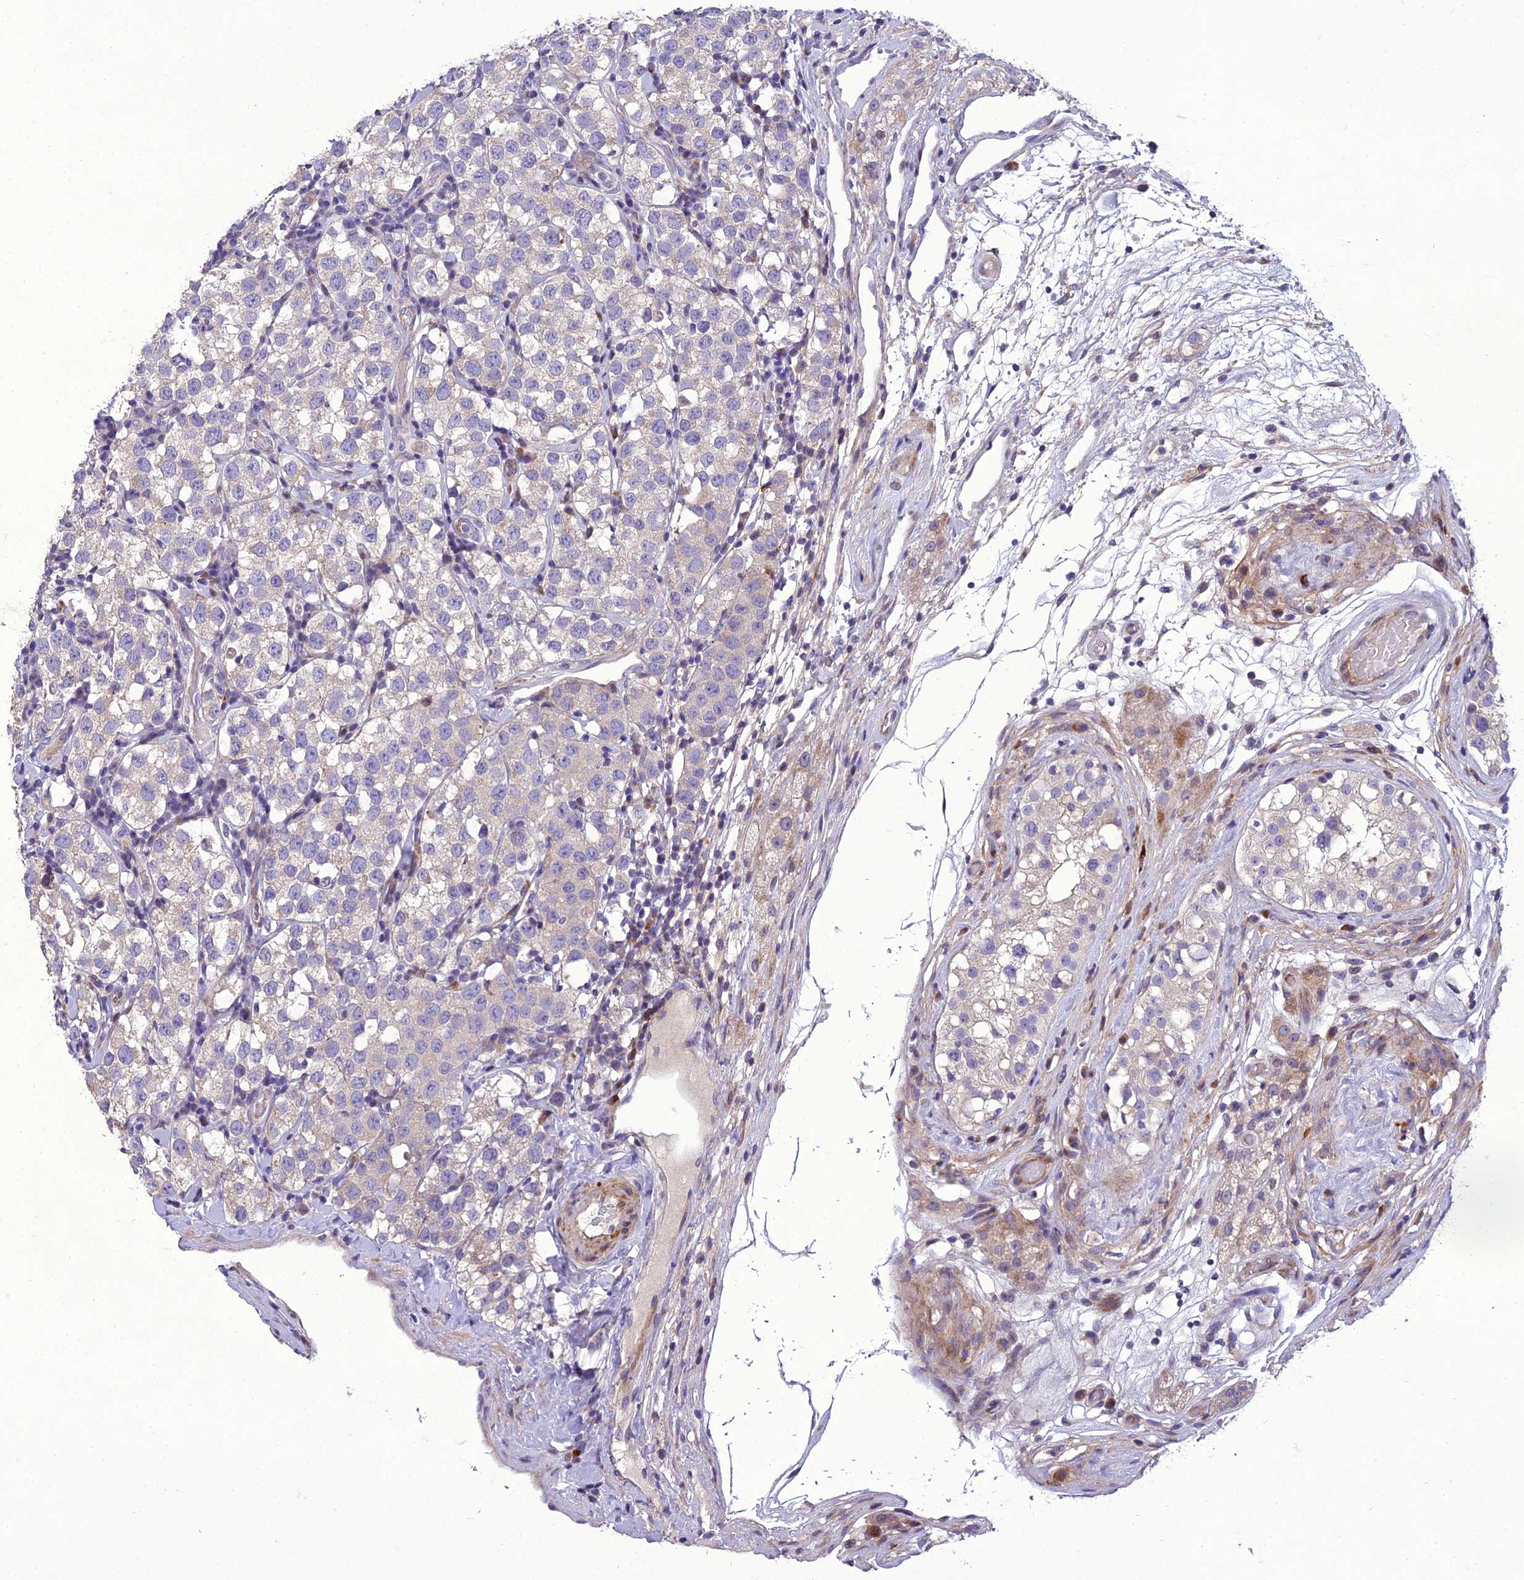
{"staining": {"intensity": "negative", "quantity": "none", "location": "none"}, "tissue": "testis cancer", "cell_type": "Tumor cells", "image_type": "cancer", "snomed": [{"axis": "morphology", "description": "Seminoma, NOS"}, {"axis": "topography", "description": "Testis"}], "caption": "Tumor cells are negative for brown protein staining in testis cancer. (DAB (3,3'-diaminobenzidine) IHC visualized using brightfield microscopy, high magnification).", "gene": "ADIPOR2", "patient": {"sex": "male", "age": 34}}